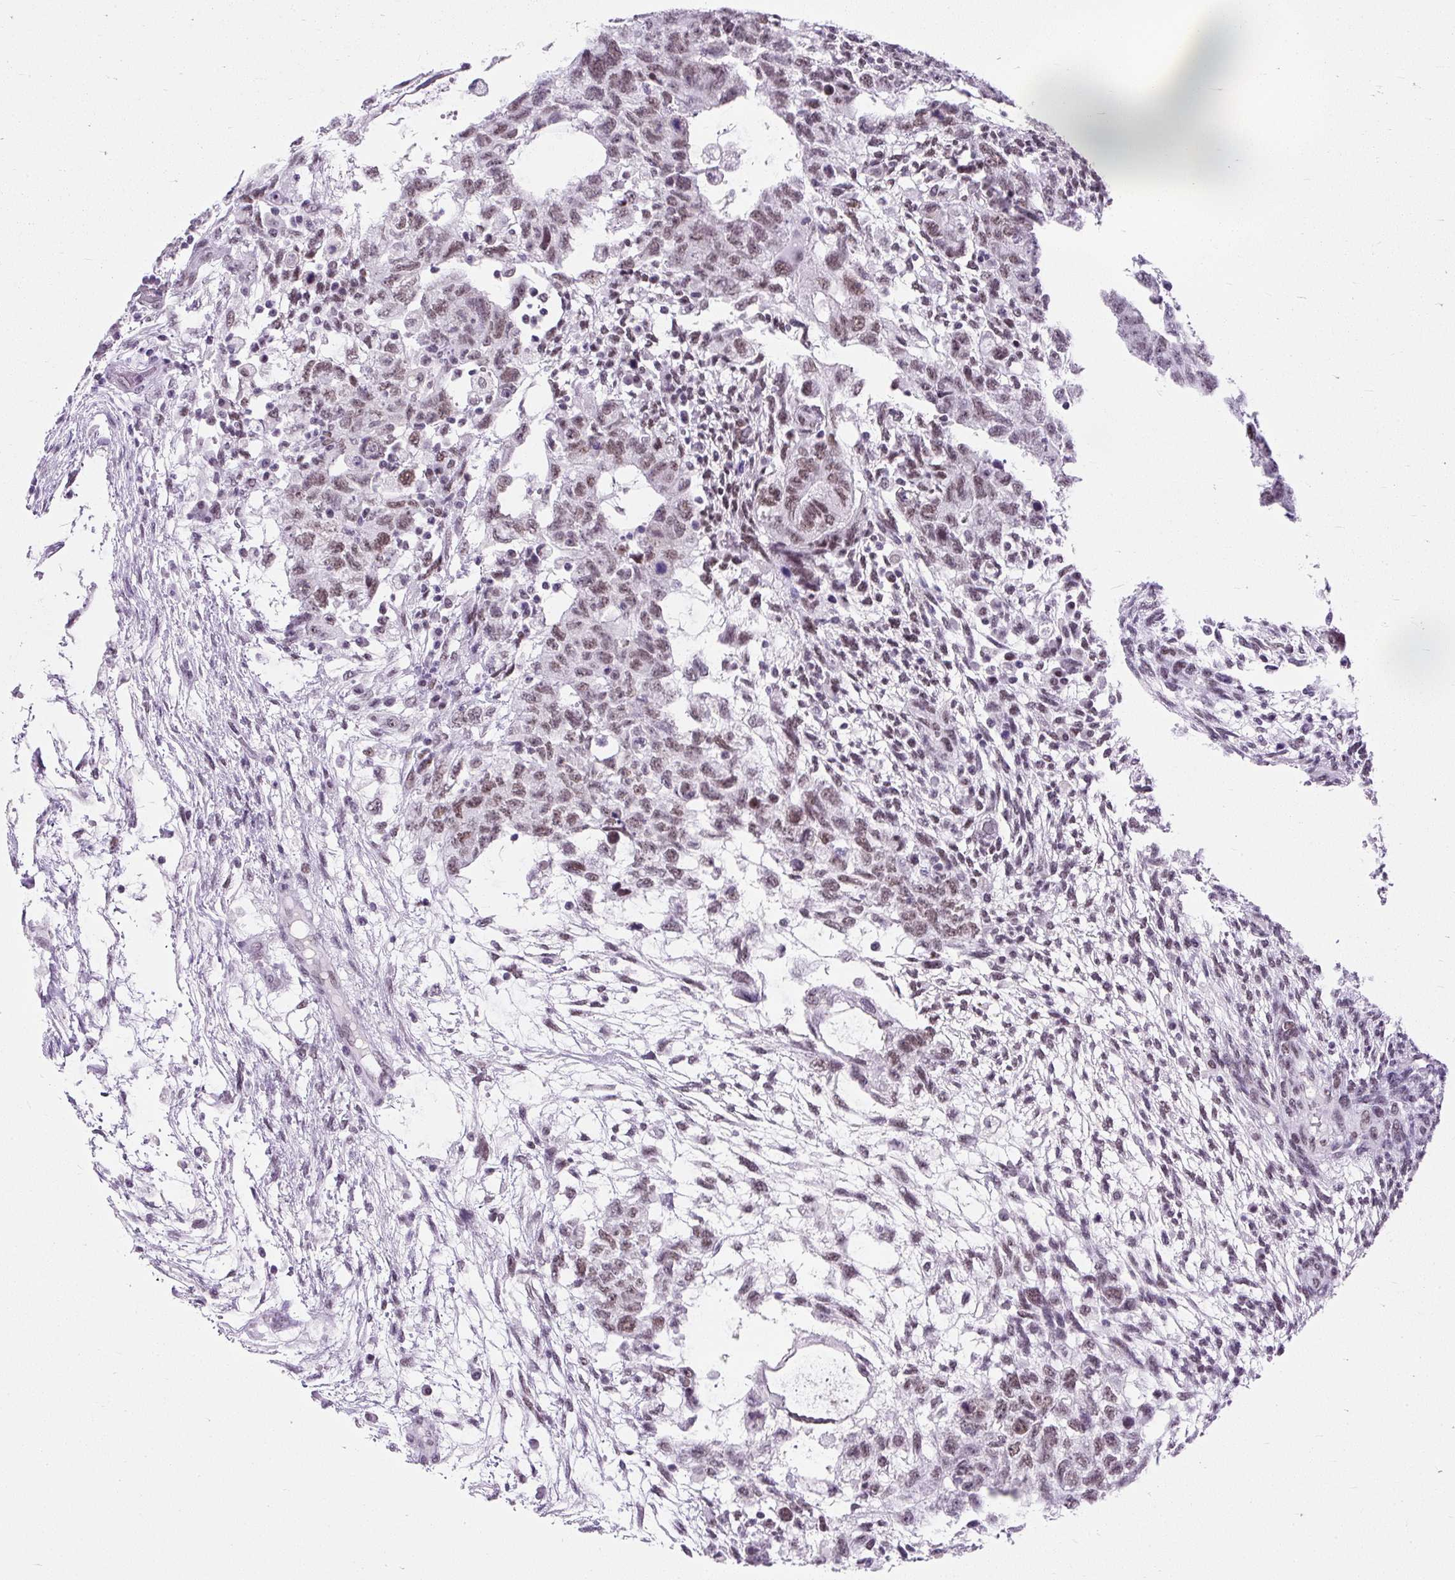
{"staining": {"intensity": "moderate", "quantity": ">75%", "location": "nuclear"}, "tissue": "testis cancer", "cell_type": "Tumor cells", "image_type": "cancer", "snomed": [{"axis": "morphology", "description": "Normal tissue, NOS"}, {"axis": "morphology", "description": "Carcinoma, Embryonal, NOS"}, {"axis": "topography", "description": "Testis"}], "caption": "Protein staining of testis cancer (embryonal carcinoma) tissue reveals moderate nuclear expression in about >75% of tumor cells.", "gene": "PLCXD2", "patient": {"sex": "male", "age": 36}}